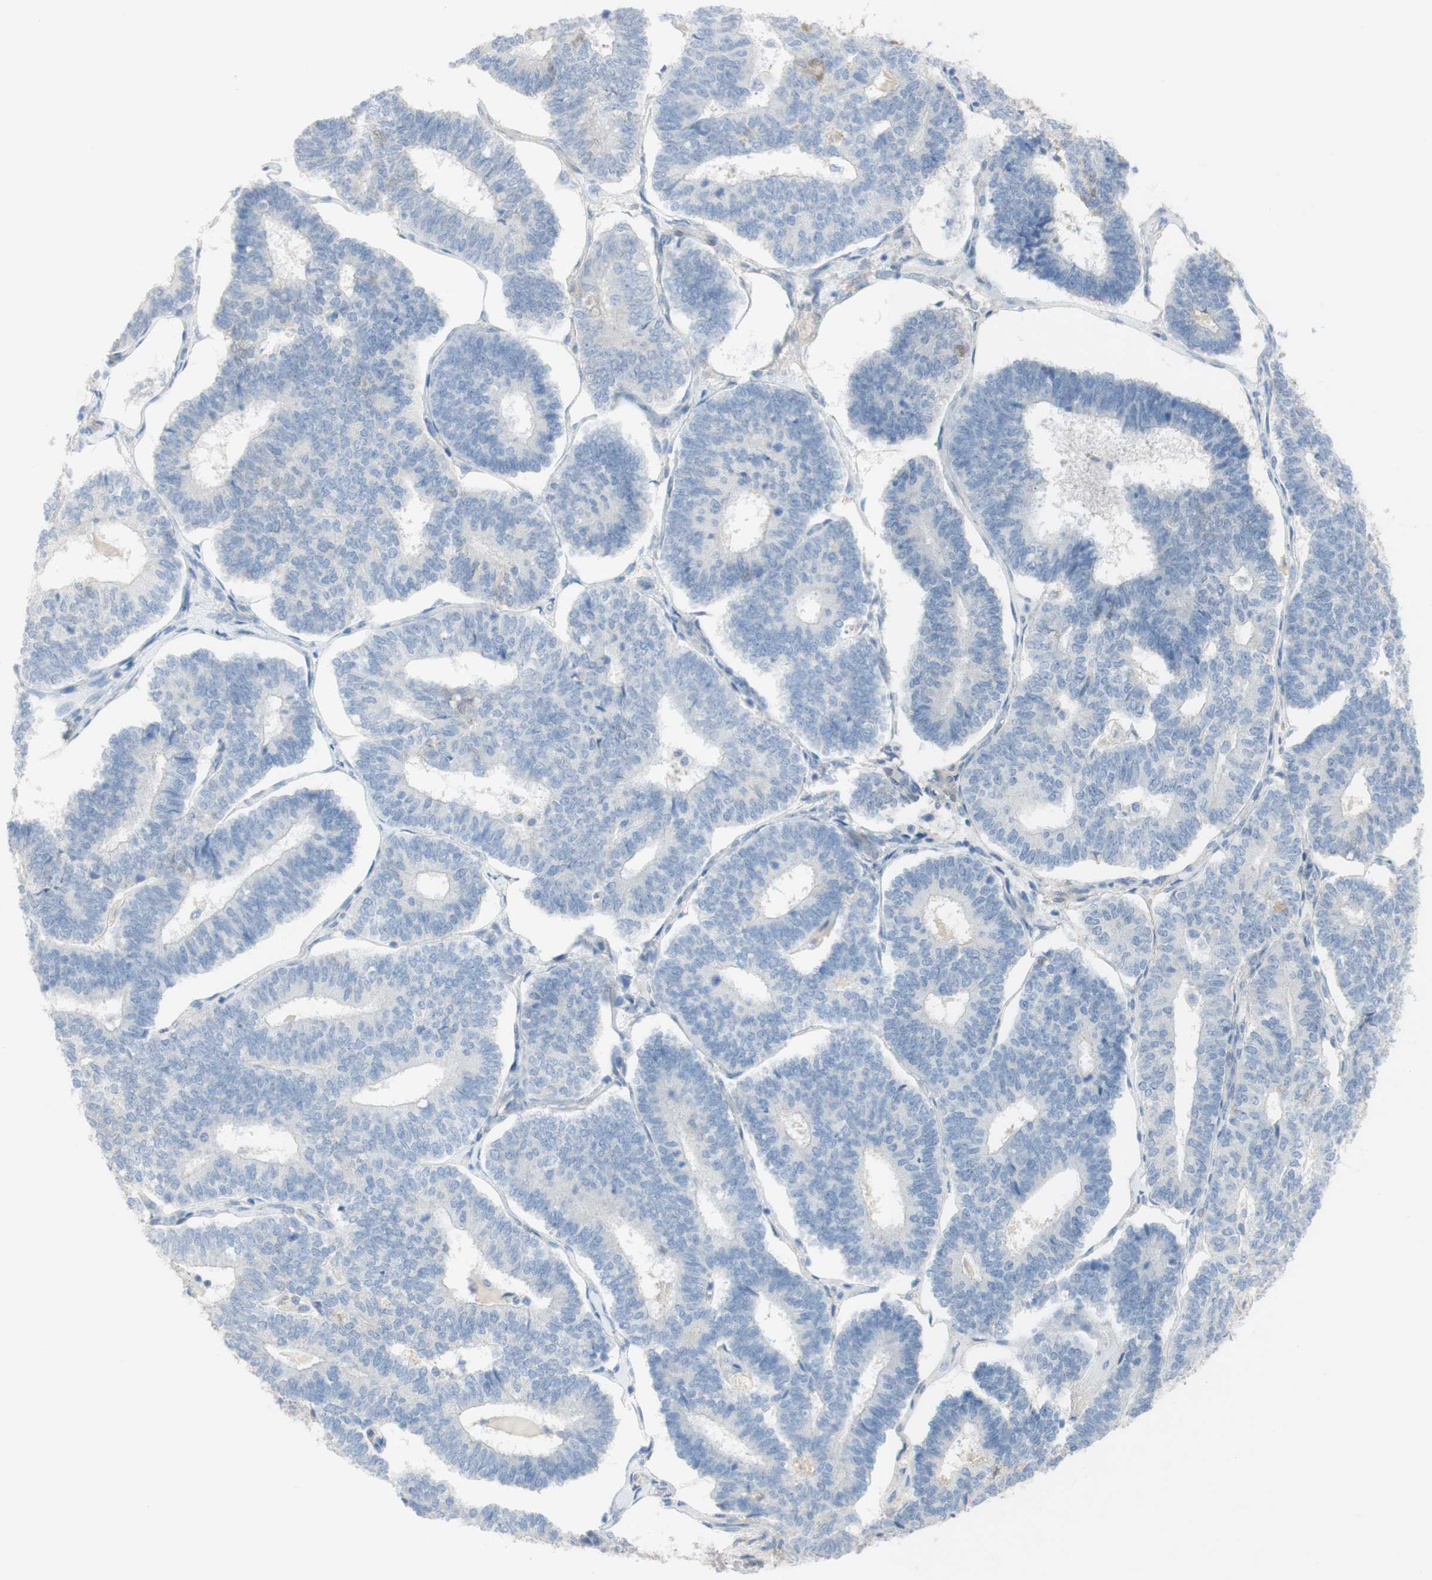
{"staining": {"intensity": "negative", "quantity": "none", "location": "none"}, "tissue": "endometrial cancer", "cell_type": "Tumor cells", "image_type": "cancer", "snomed": [{"axis": "morphology", "description": "Adenocarcinoma, NOS"}, {"axis": "topography", "description": "Endometrium"}], "caption": "Endometrial adenocarcinoma was stained to show a protein in brown. There is no significant staining in tumor cells.", "gene": "SELENBP1", "patient": {"sex": "female", "age": 70}}